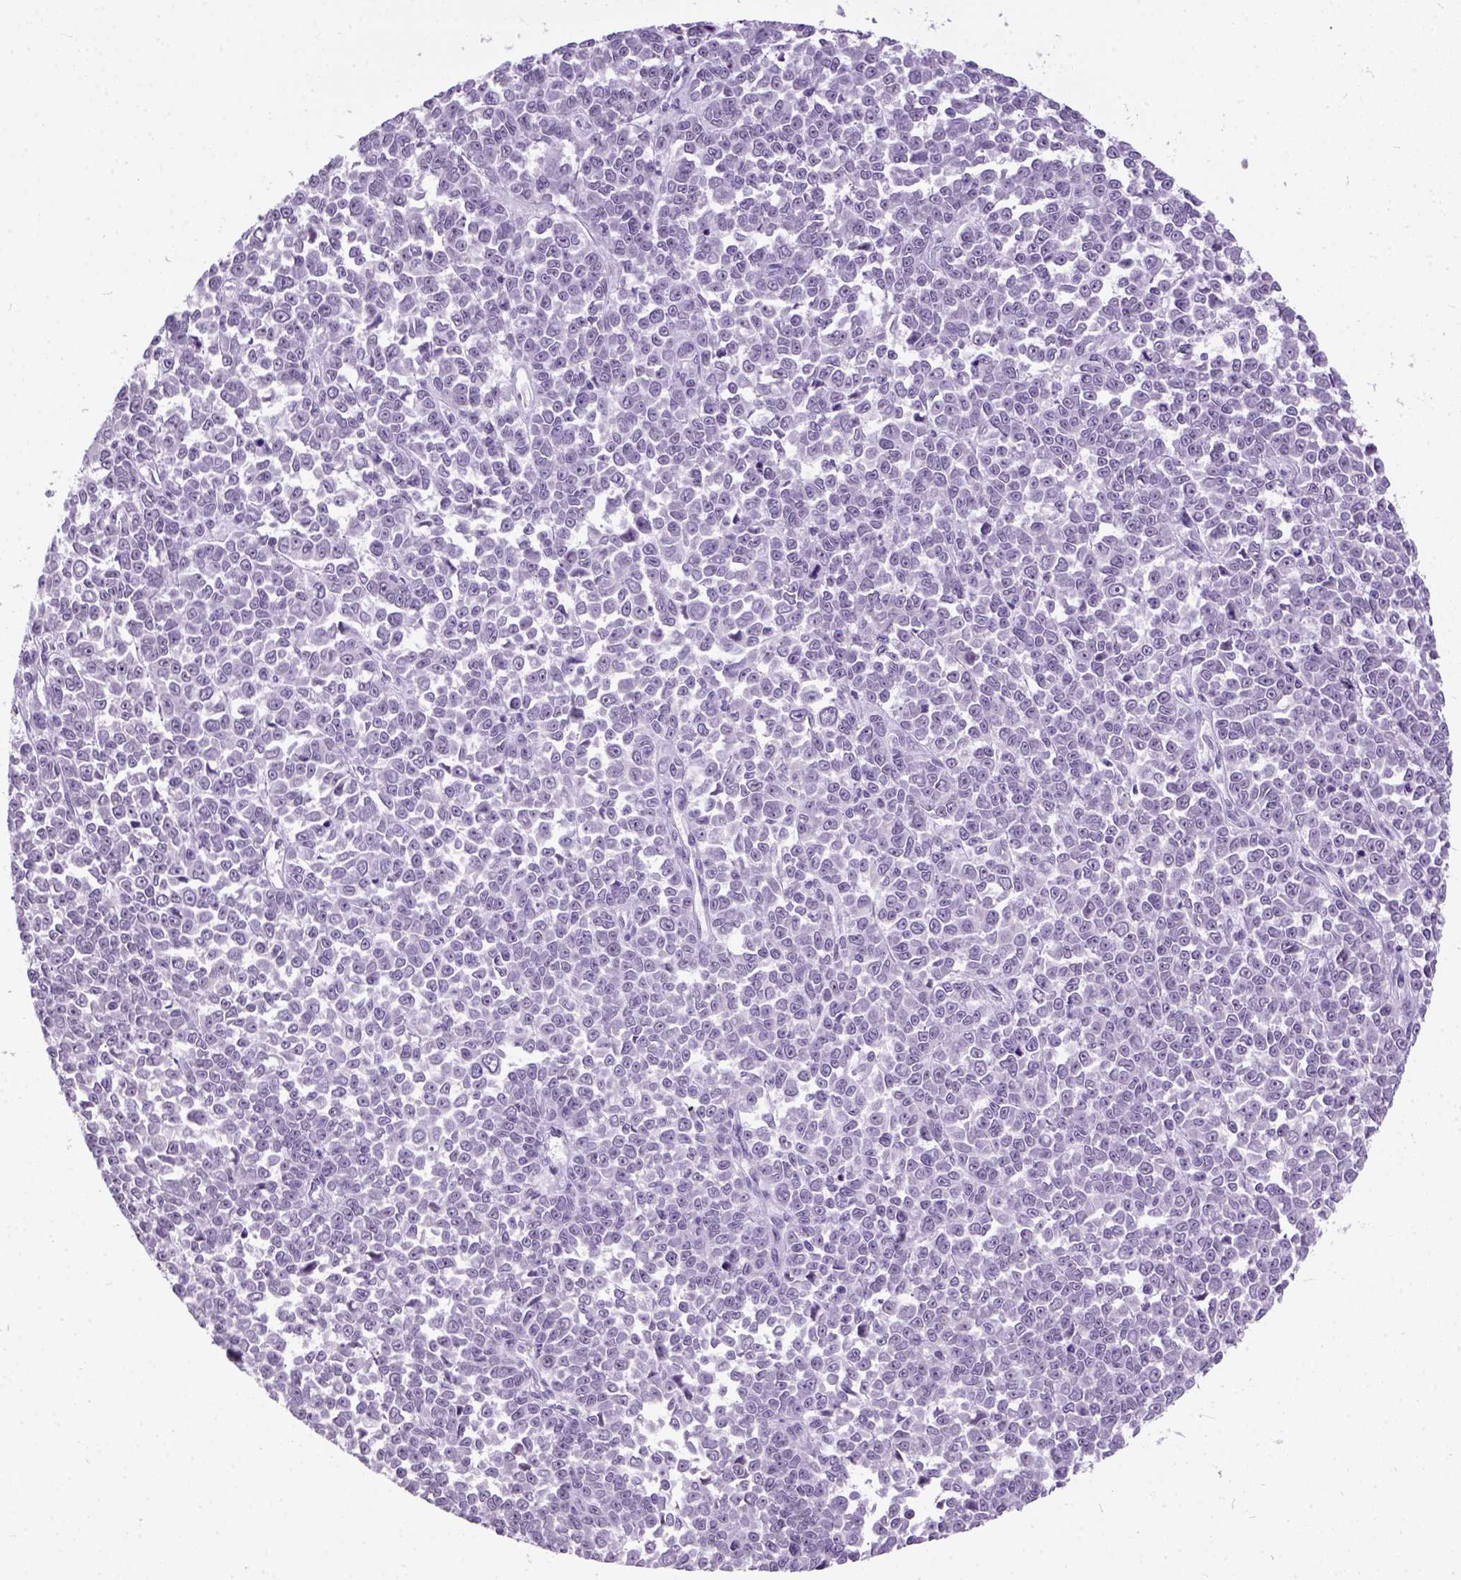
{"staining": {"intensity": "negative", "quantity": "none", "location": "none"}, "tissue": "melanoma", "cell_type": "Tumor cells", "image_type": "cancer", "snomed": [{"axis": "morphology", "description": "Malignant melanoma, NOS"}, {"axis": "topography", "description": "Skin"}], "caption": "Tumor cells show no significant expression in melanoma. (Stains: DAB (3,3'-diaminobenzidine) immunohistochemistry (IHC) with hematoxylin counter stain, Microscopy: brightfield microscopy at high magnification).", "gene": "AXDND1", "patient": {"sex": "female", "age": 95}}